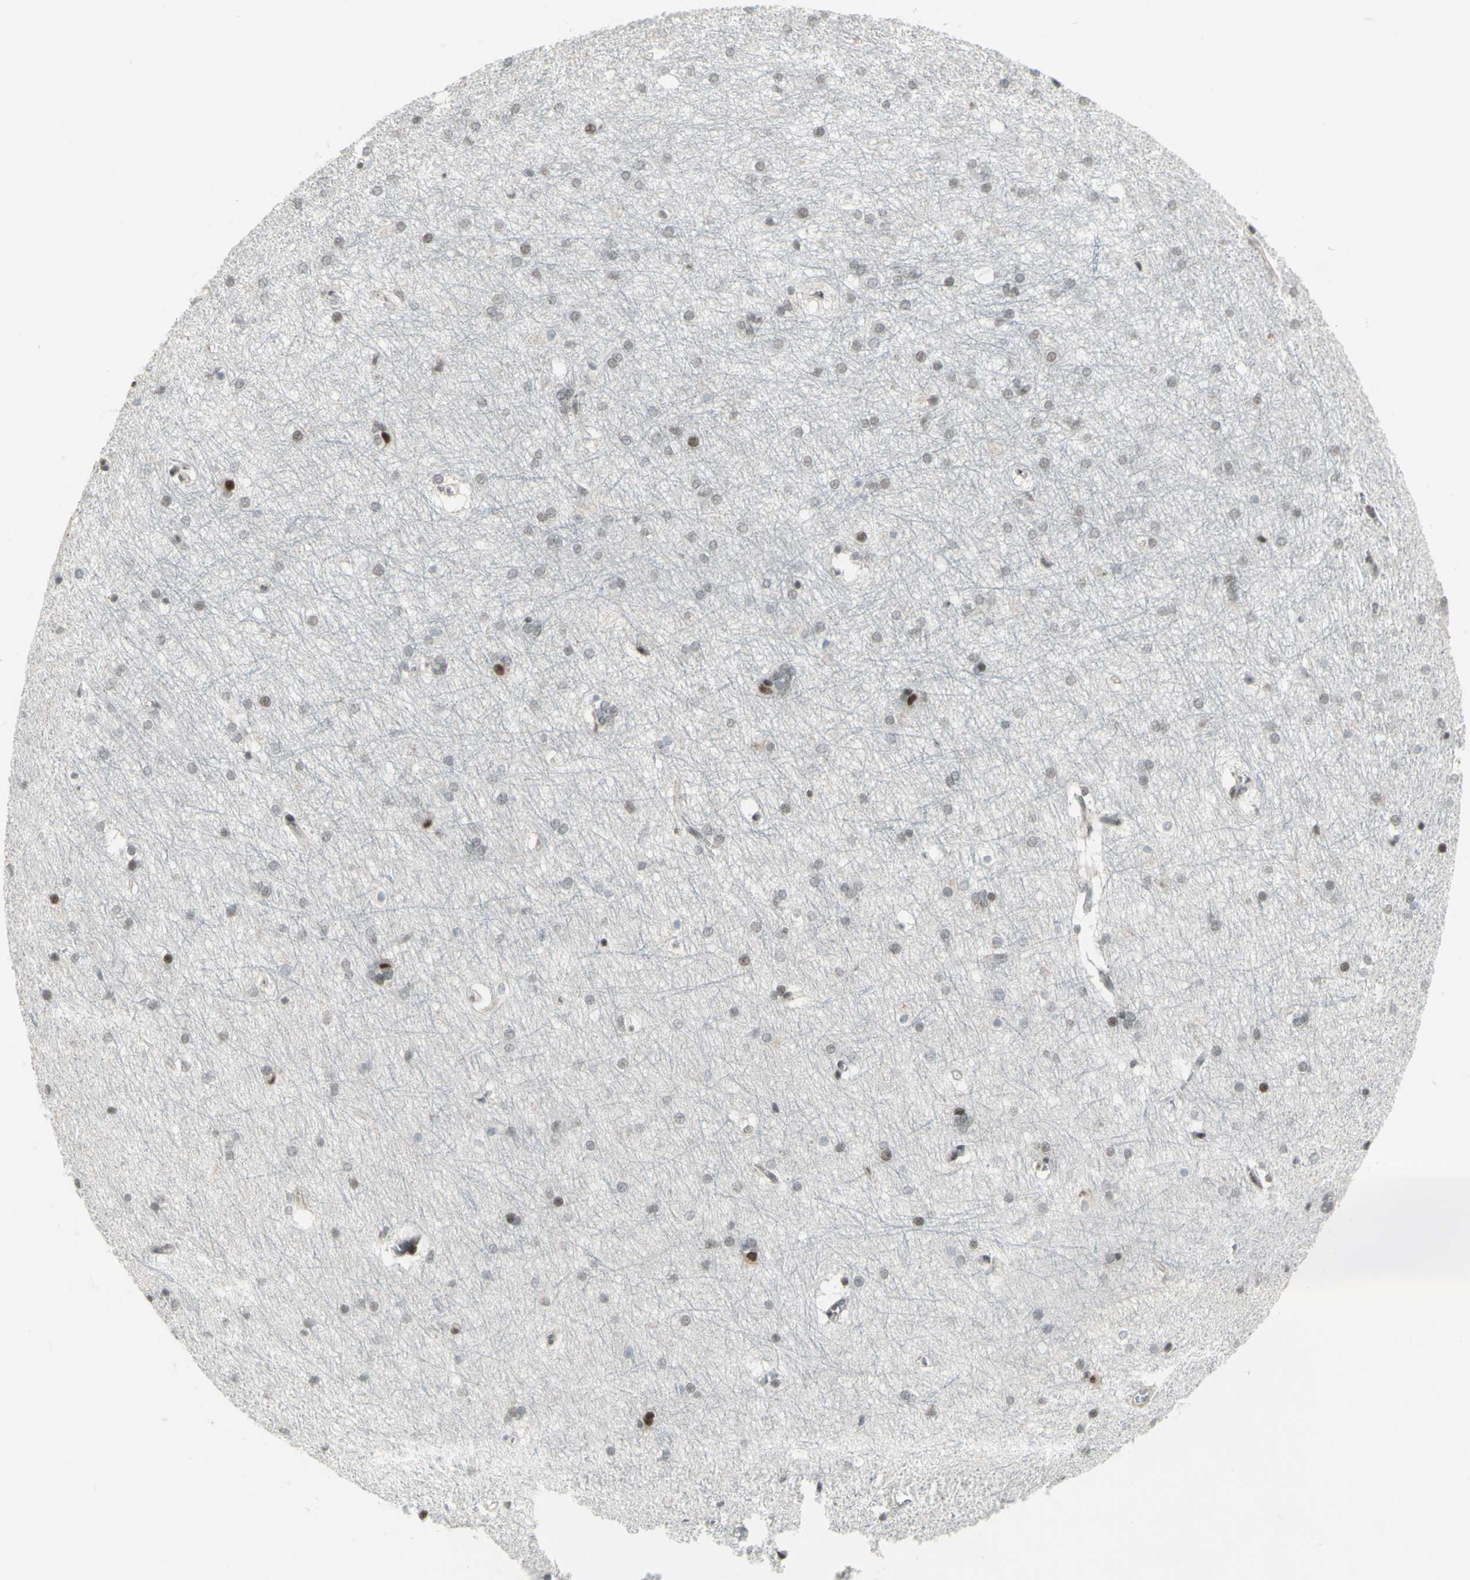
{"staining": {"intensity": "weak", "quantity": "<25%", "location": "nuclear"}, "tissue": "hippocampus", "cell_type": "Glial cells", "image_type": "normal", "snomed": [{"axis": "morphology", "description": "Normal tissue, NOS"}, {"axis": "topography", "description": "Hippocampus"}], "caption": "This is a histopathology image of IHC staining of unremarkable hippocampus, which shows no positivity in glial cells.", "gene": "SUPT6H", "patient": {"sex": "female", "age": 19}}